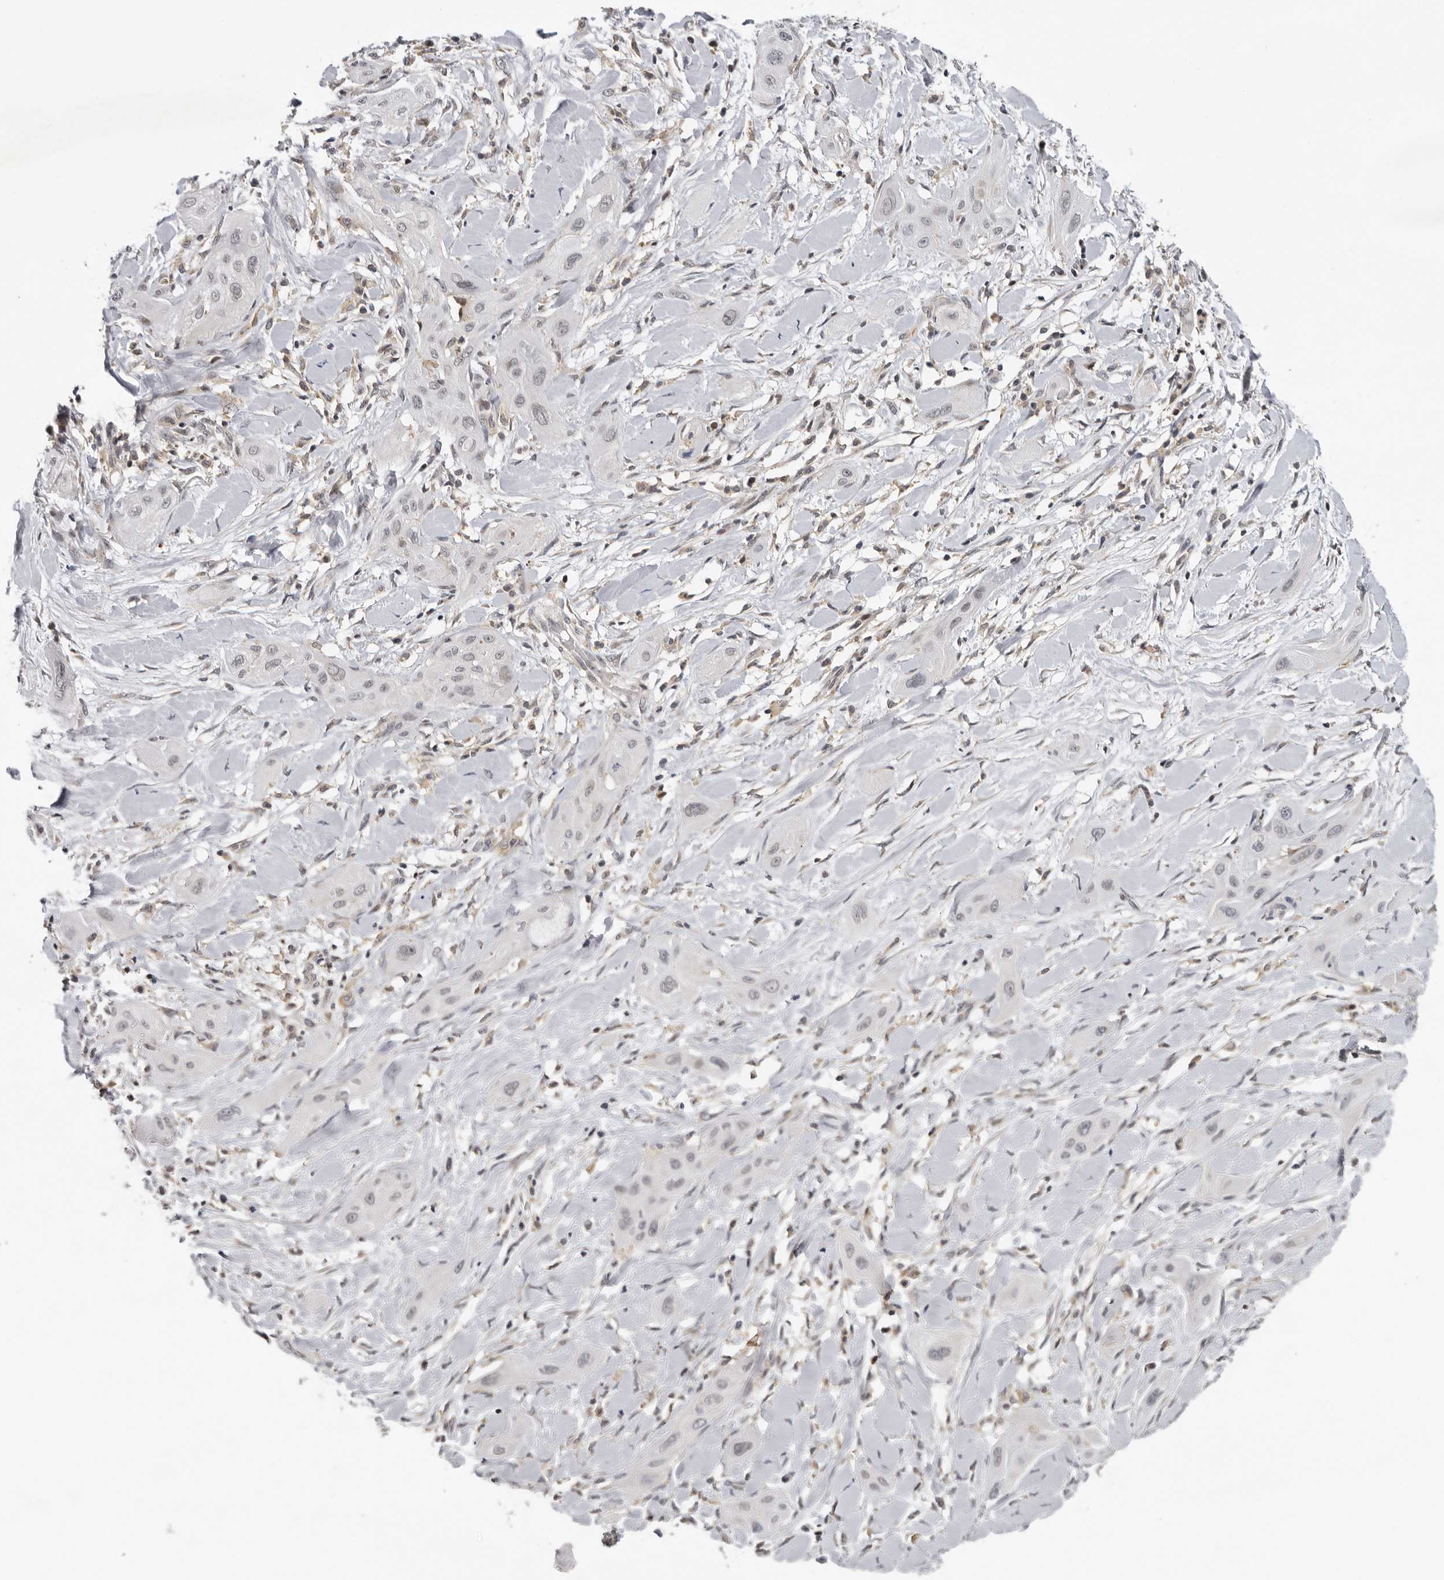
{"staining": {"intensity": "negative", "quantity": "none", "location": "none"}, "tissue": "lung cancer", "cell_type": "Tumor cells", "image_type": "cancer", "snomed": [{"axis": "morphology", "description": "Squamous cell carcinoma, NOS"}, {"axis": "topography", "description": "Lung"}], "caption": "Tumor cells show no significant staining in lung cancer.", "gene": "KIF2B", "patient": {"sex": "female", "age": 47}}